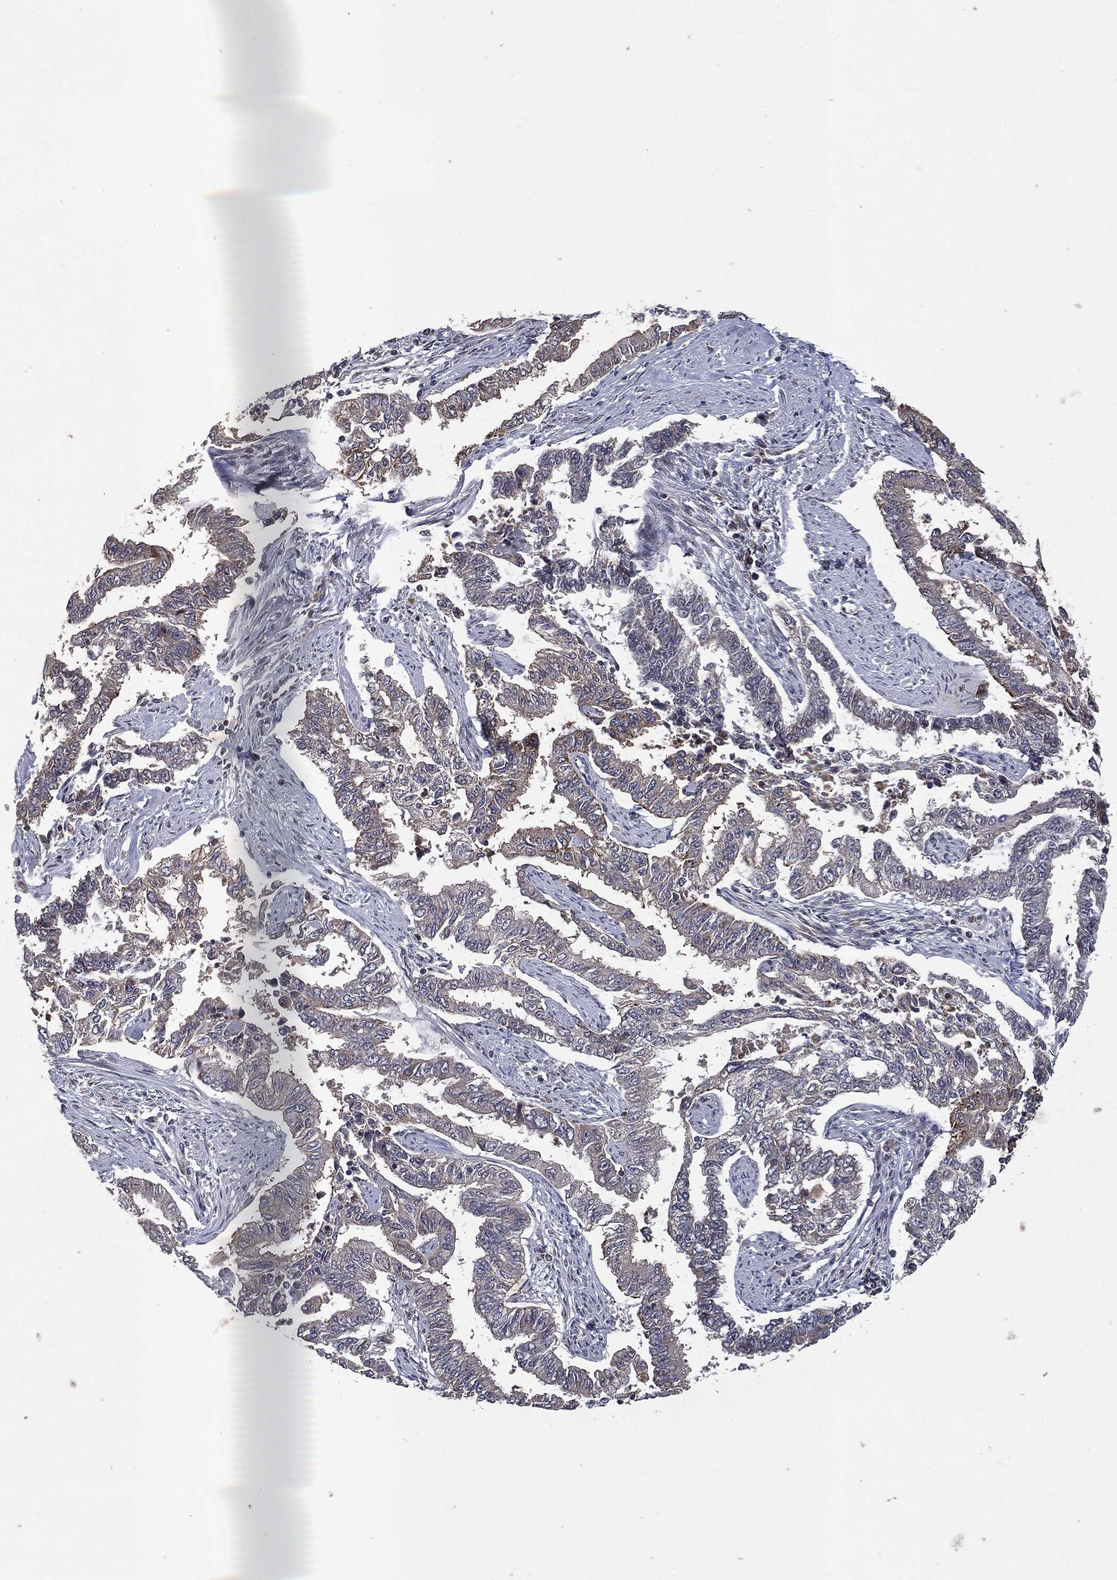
{"staining": {"intensity": "weak", "quantity": "<25%", "location": "cytoplasmic/membranous"}, "tissue": "endometrial cancer", "cell_type": "Tumor cells", "image_type": "cancer", "snomed": [{"axis": "morphology", "description": "Adenocarcinoma, NOS"}, {"axis": "topography", "description": "Uterus"}], "caption": "High magnification brightfield microscopy of endometrial cancer (adenocarcinoma) stained with DAB (brown) and counterstained with hematoxylin (blue): tumor cells show no significant staining.", "gene": "PLPPR2", "patient": {"sex": "female", "age": 59}}